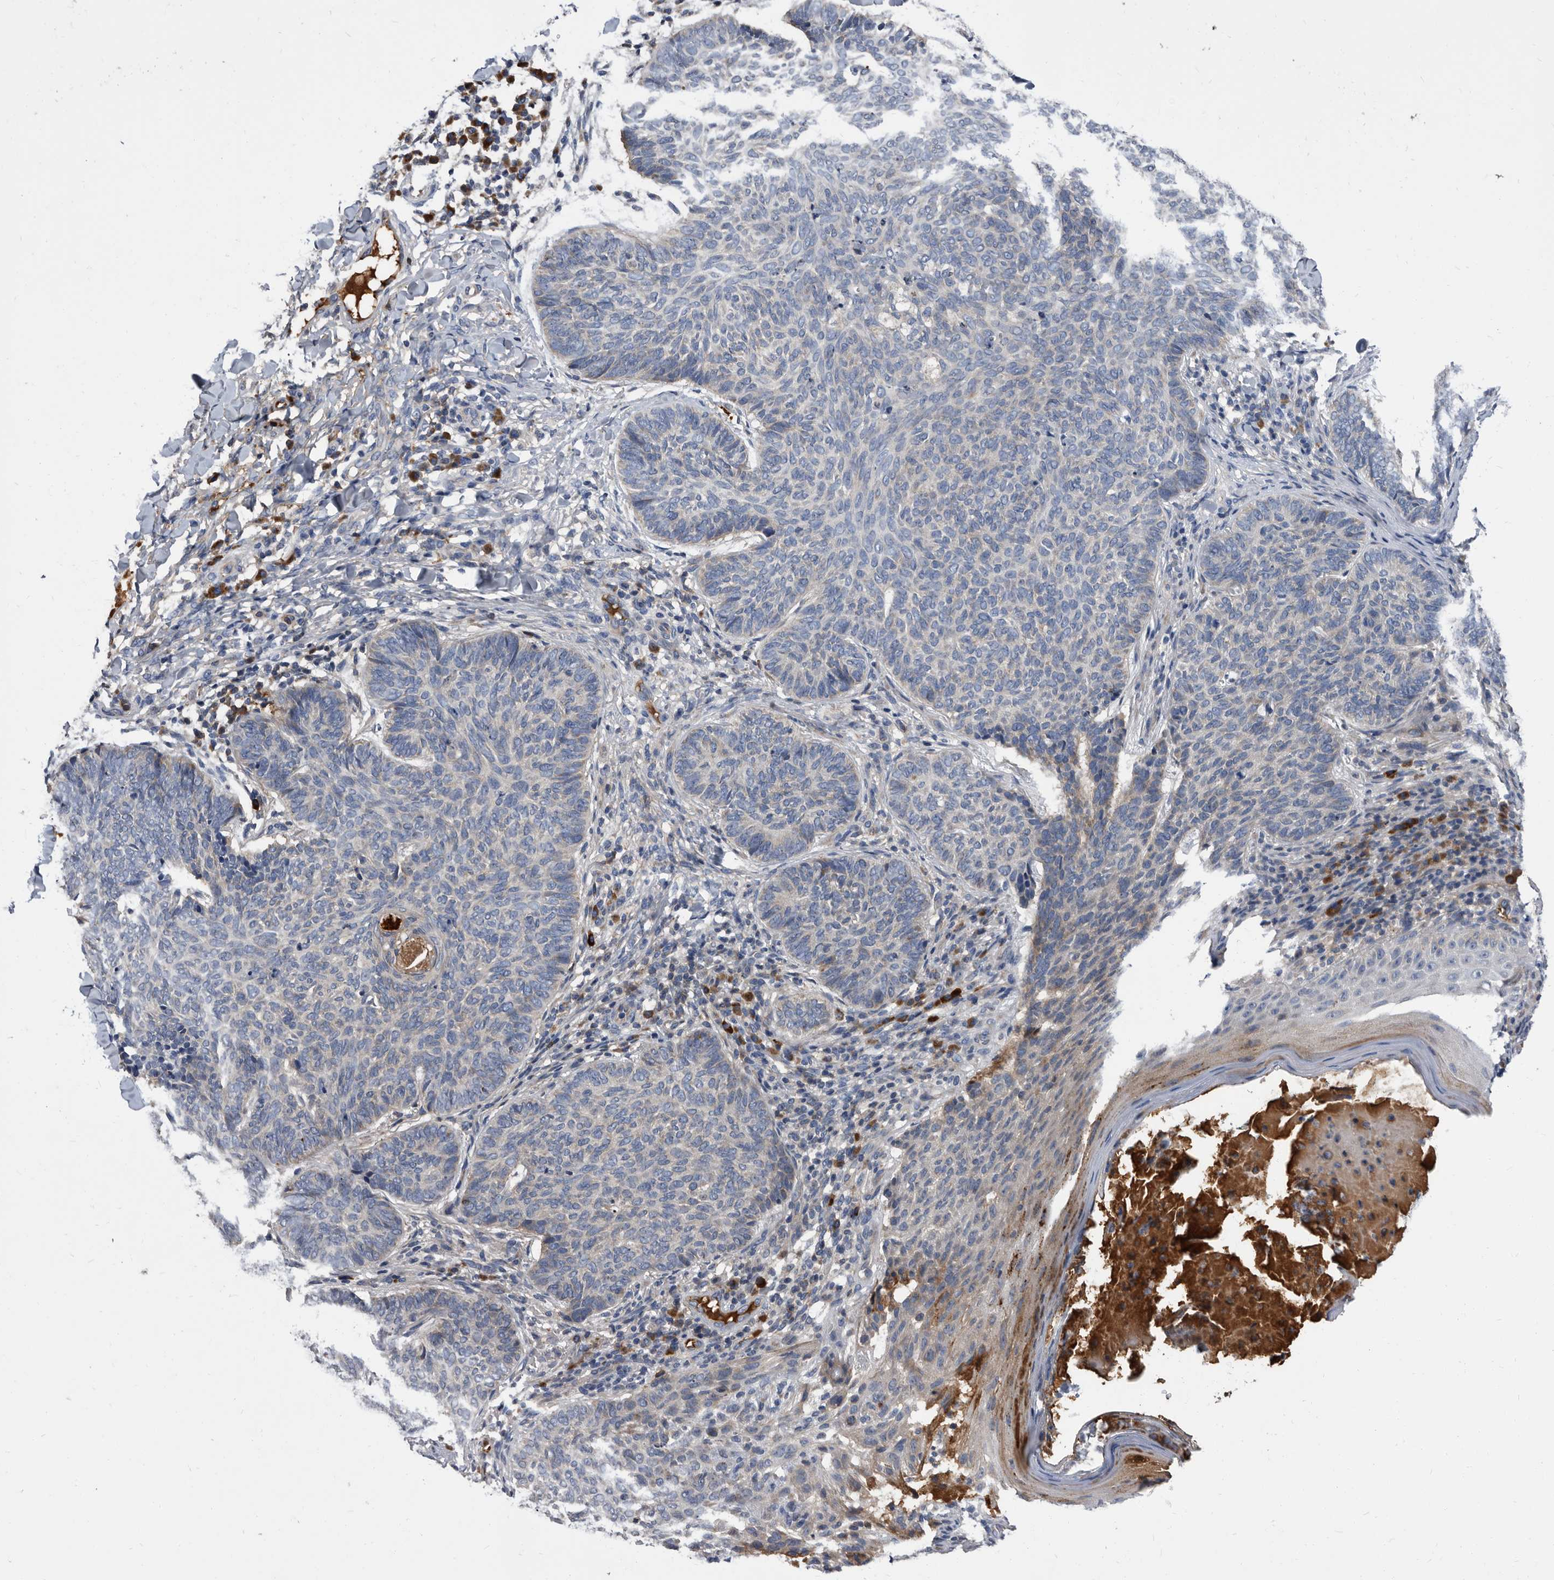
{"staining": {"intensity": "weak", "quantity": "<25%", "location": "cytoplasmic/membranous"}, "tissue": "skin cancer", "cell_type": "Tumor cells", "image_type": "cancer", "snomed": [{"axis": "morphology", "description": "Normal tissue, NOS"}, {"axis": "morphology", "description": "Basal cell carcinoma"}, {"axis": "topography", "description": "Skin"}], "caption": "Histopathology image shows no protein staining in tumor cells of skin cancer tissue.", "gene": "DTNBP1", "patient": {"sex": "male", "age": 50}}